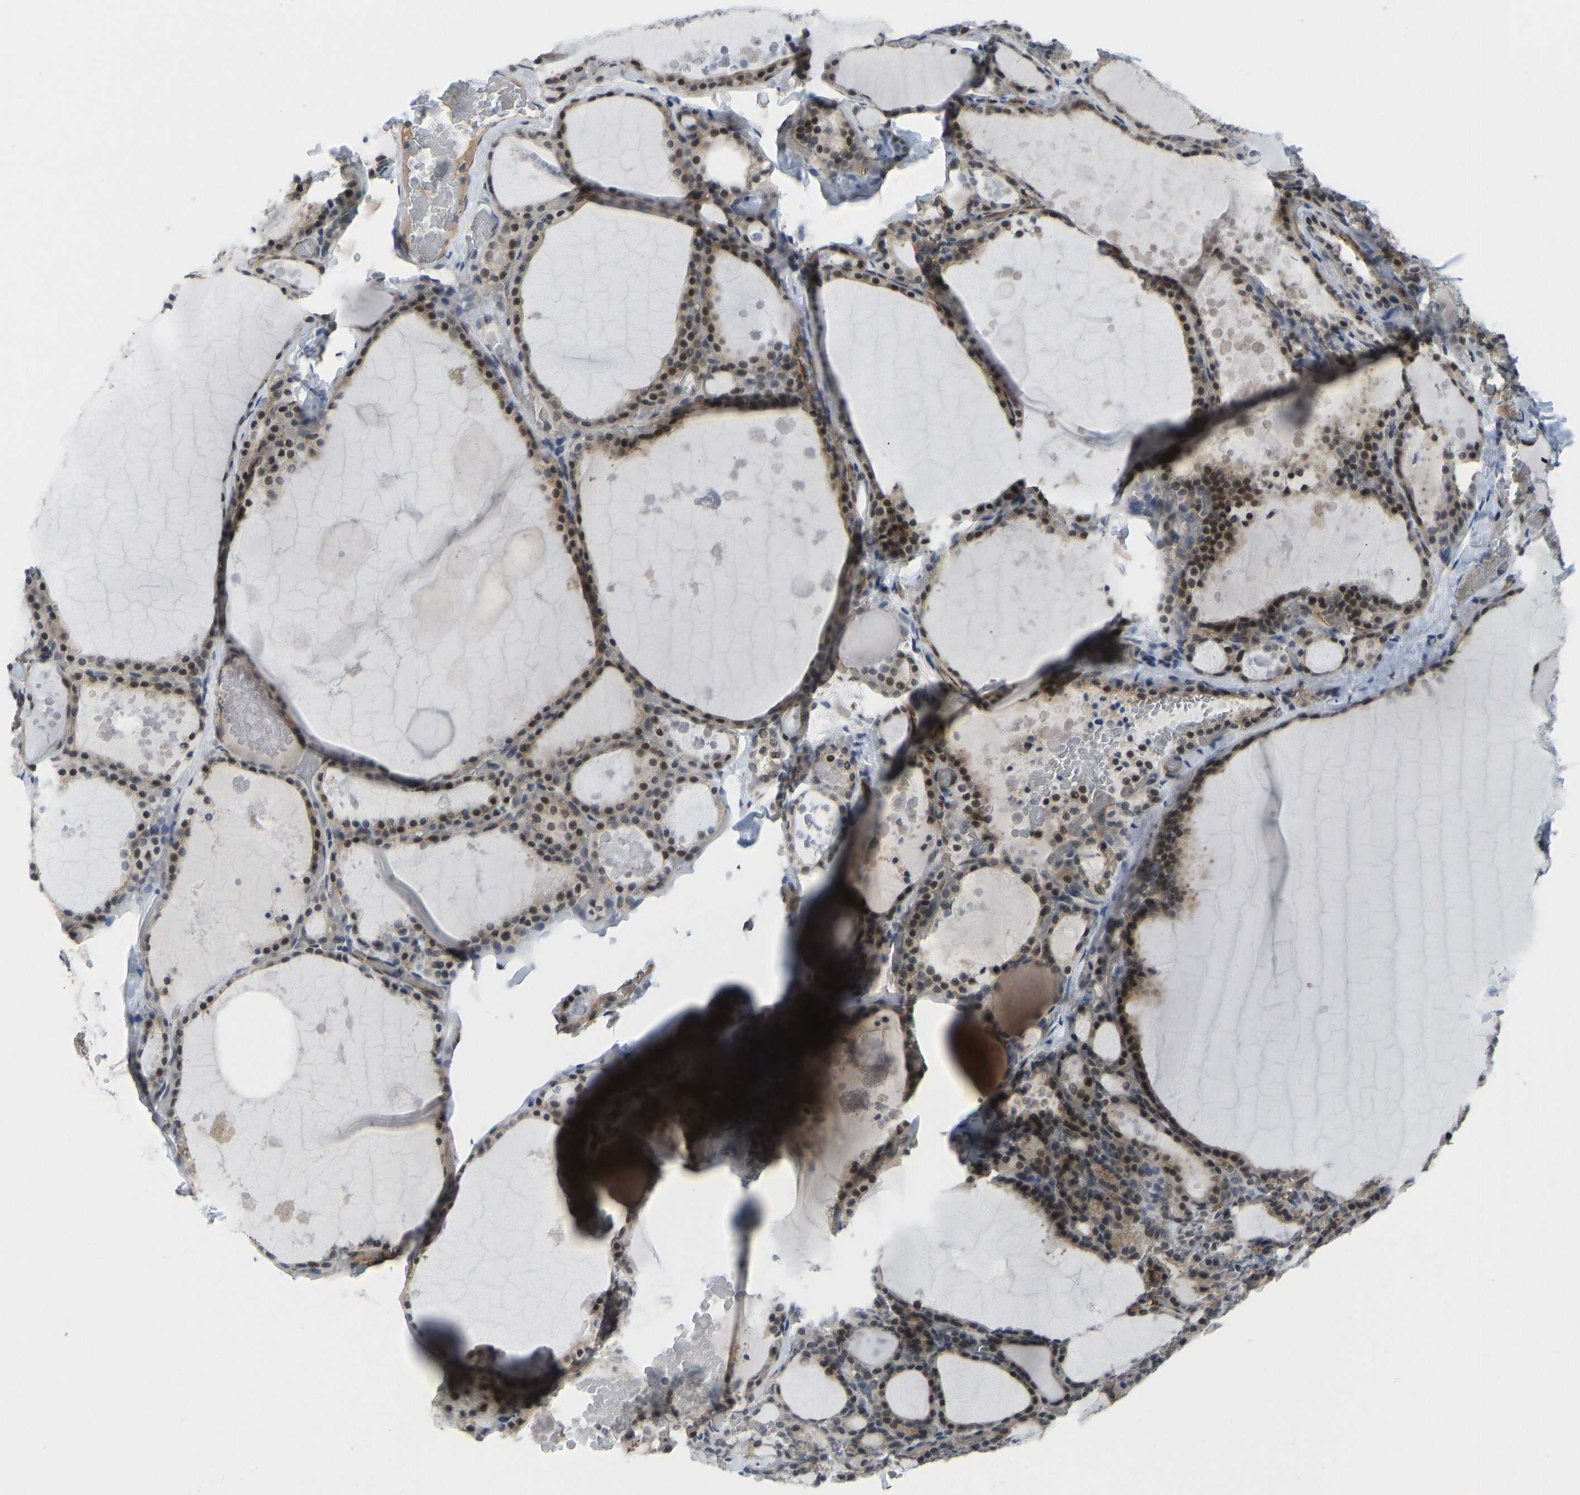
{"staining": {"intensity": "moderate", "quantity": ">75%", "location": "cytoplasmic/membranous,nuclear"}, "tissue": "thyroid gland", "cell_type": "Glandular cells", "image_type": "normal", "snomed": [{"axis": "morphology", "description": "Normal tissue, NOS"}, {"axis": "topography", "description": "Thyroid gland"}], "caption": "IHC image of unremarkable thyroid gland: human thyroid gland stained using IHC shows medium levels of moderate protein expression localized specifically in the cytoplasmic/membranous,nuclear of glandular cells, appearing as a cytoplasmic/membranous,nuclear brown color.", "gene": "CCT8", "patient": {"sex": "male", "age": 56}}